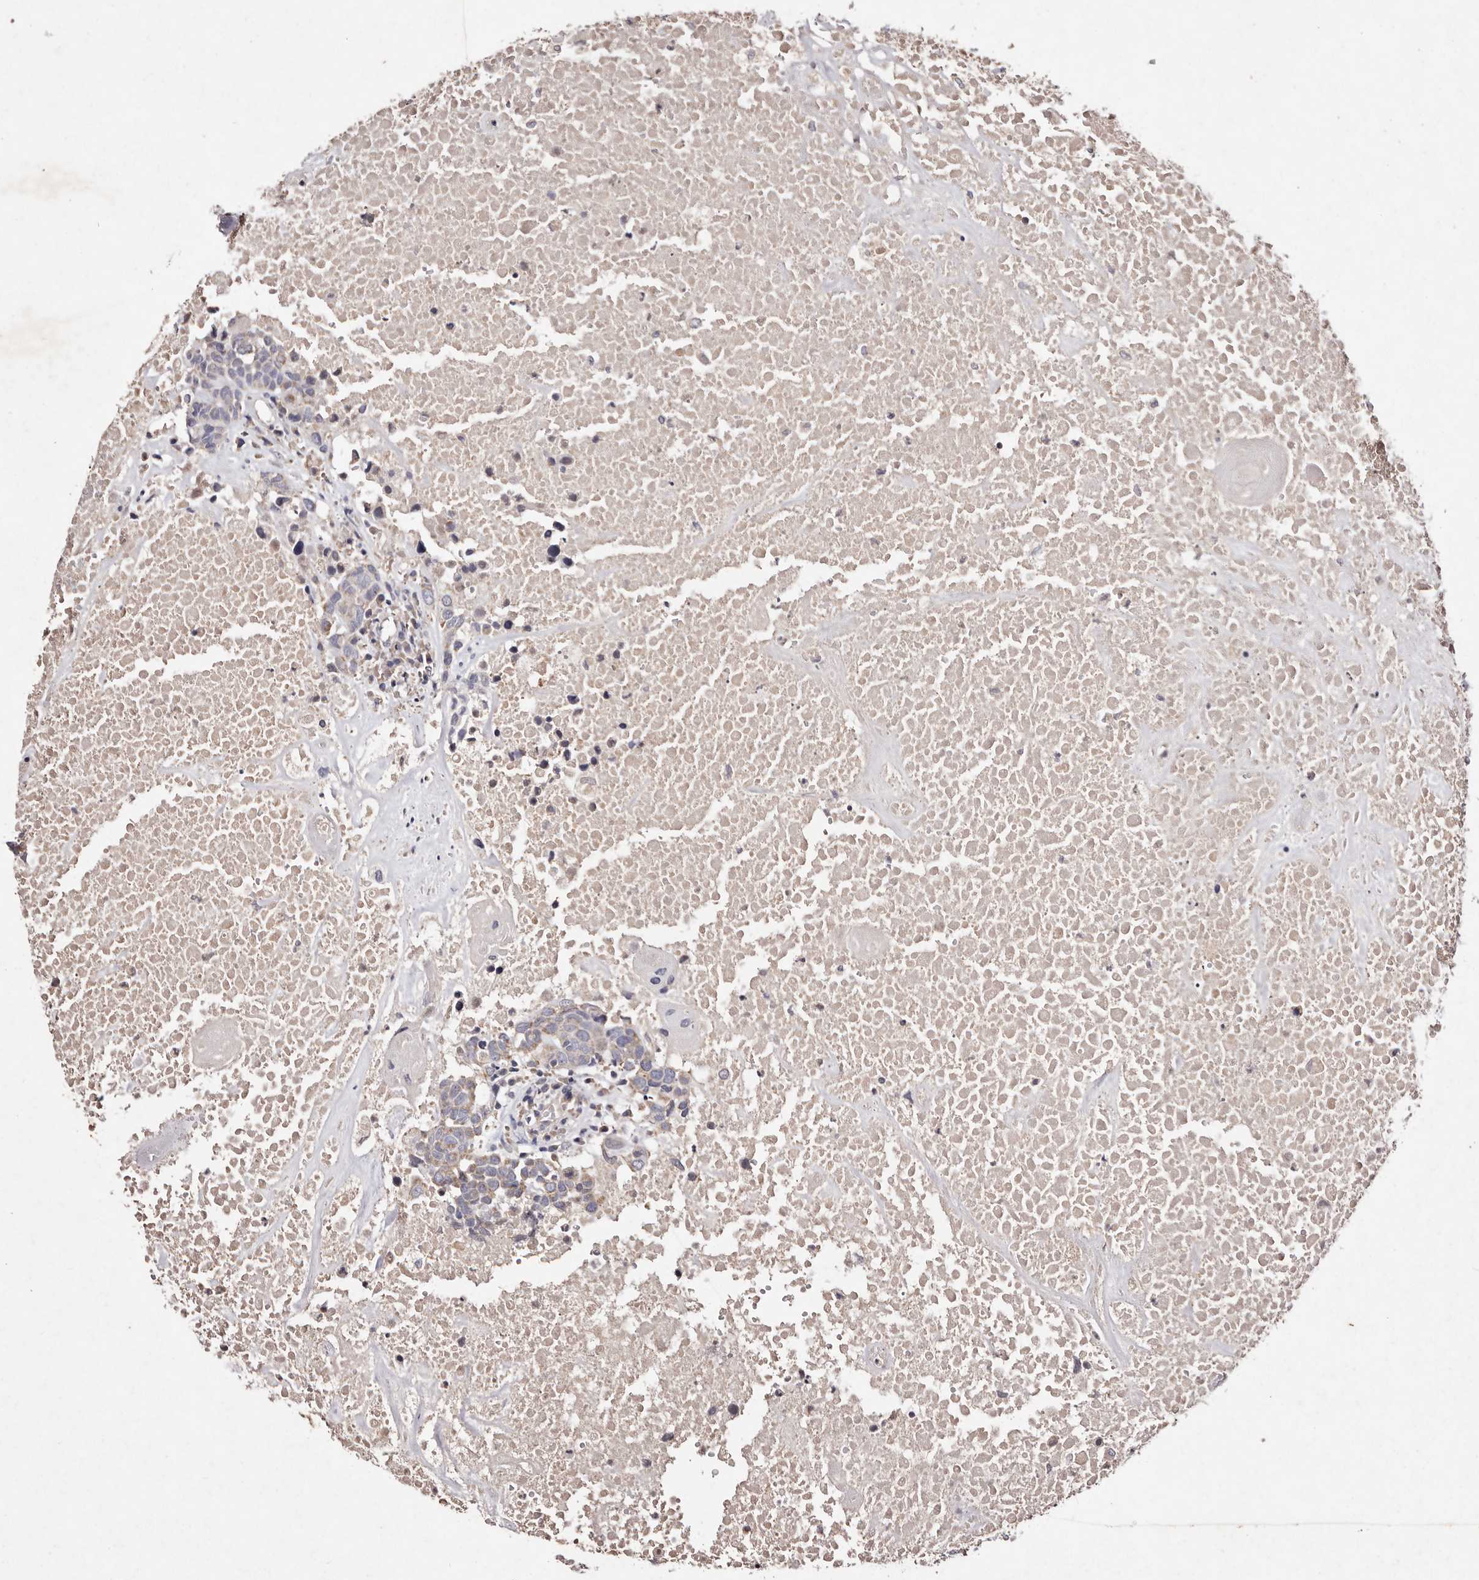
{"staining": {"intensity": "weak", "quantity": "<25%", "location": "cytoplasmic/membranous"}, "tissue": "head and neck cancer", "cell_type": "Tumor cells", "image_type": "cancer", "snomed": [{"axis": "morphology", "description": "Squamous cell carcinoma, NOS"}, {"axis": "topography", "description": "Head-Neck"}], "caption": "The photomicrograph displays no staining of tumor cells in squamous cell carcinoma (head and neck).", "gene": "TSC2", "patient": {"sex": "male", "age": 66}}